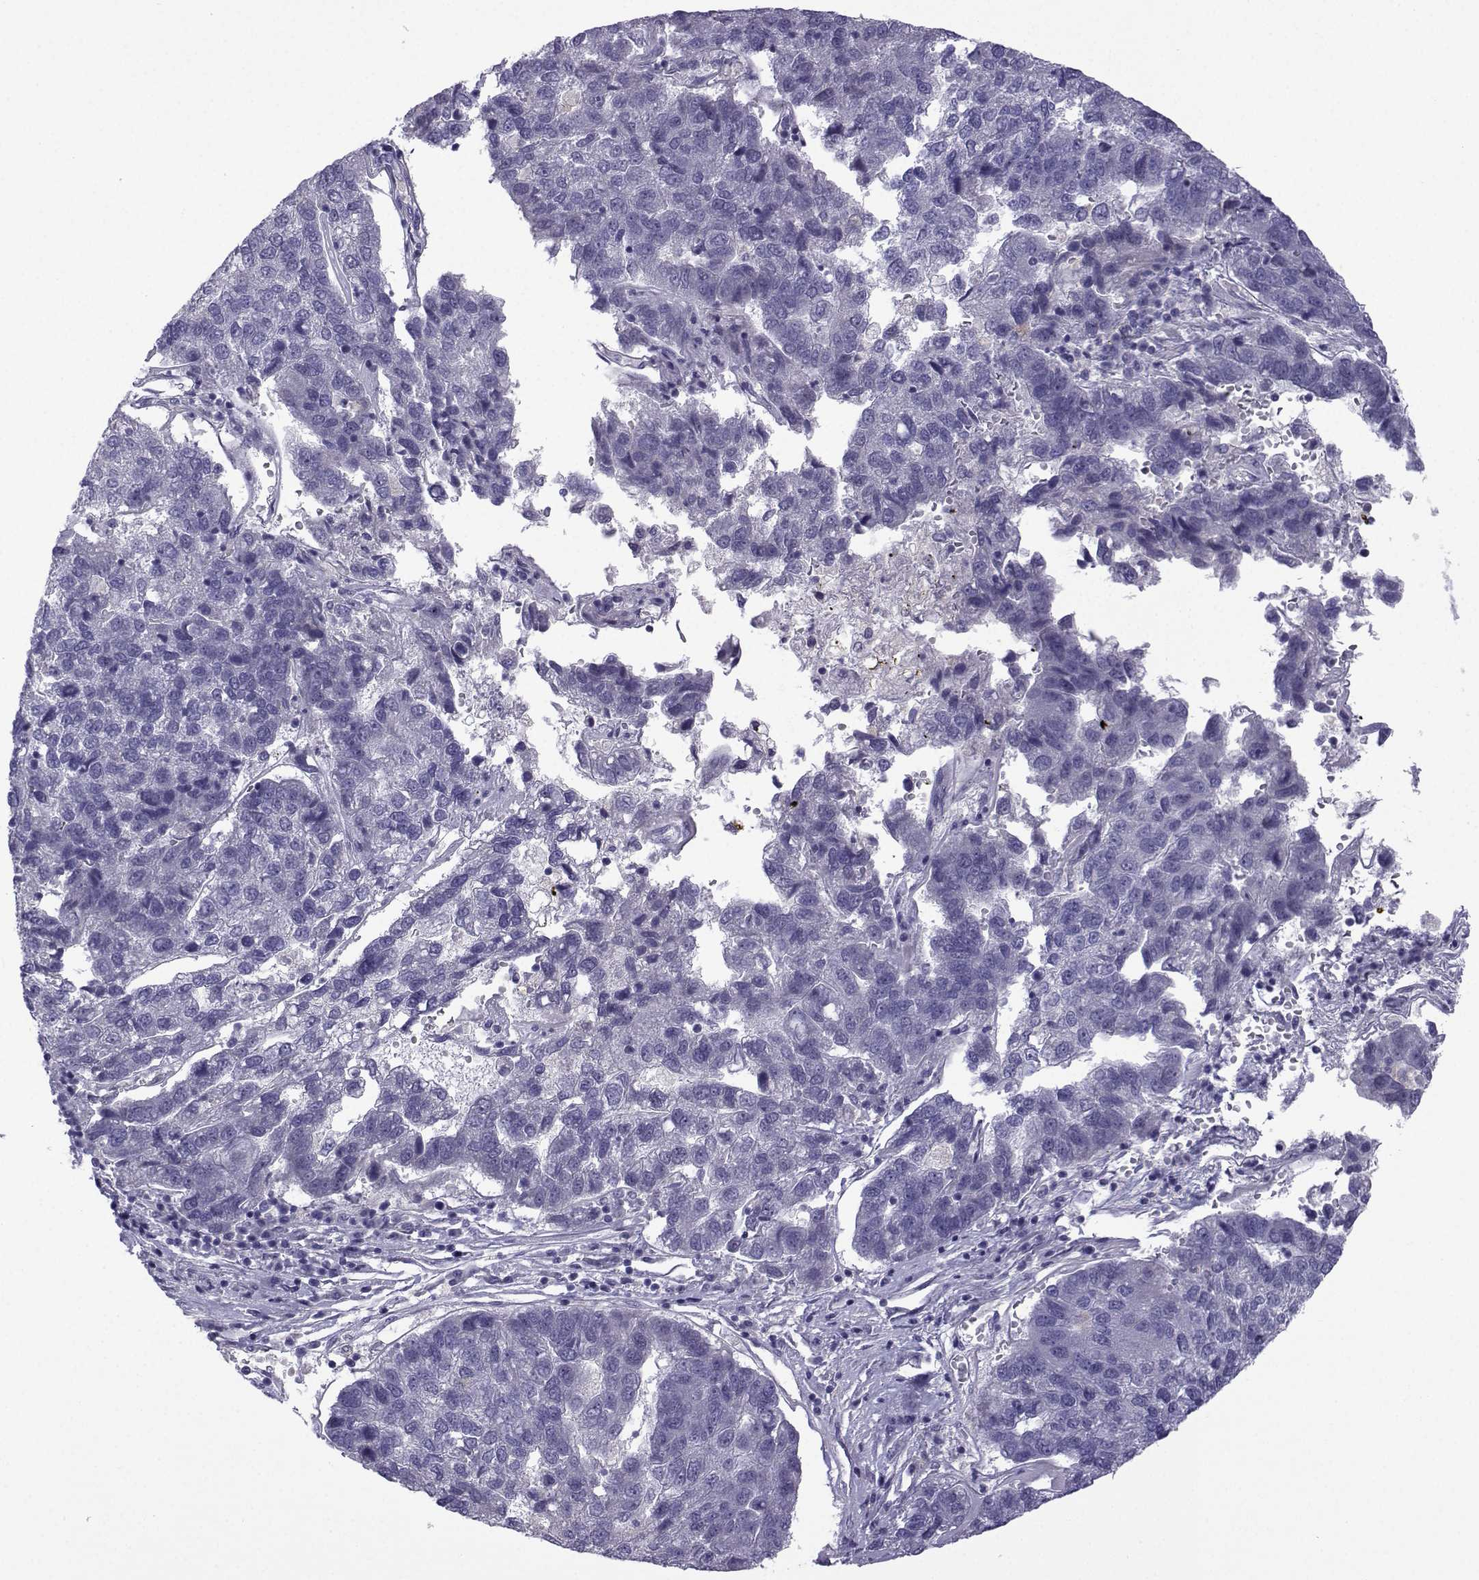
{"staining": {"intensity": "negative", "quantity": "none", "location": "none"}, "tissue": "pancreatic cancer", "cell_type": "Tumor cells", "image_type": "cancer", "snomed": [{"axis": "morphology", "description": "Adenocarcinoma, NOS"}, {"axis": "topography", "description": "Pancreas"}], "caption": "Immunohistochemistry of adenocarcinoma (pancreatic) shows no expression in tumor cells.", "gene": "SPACA7", "patient": {"sex": "female", "age": 61}}